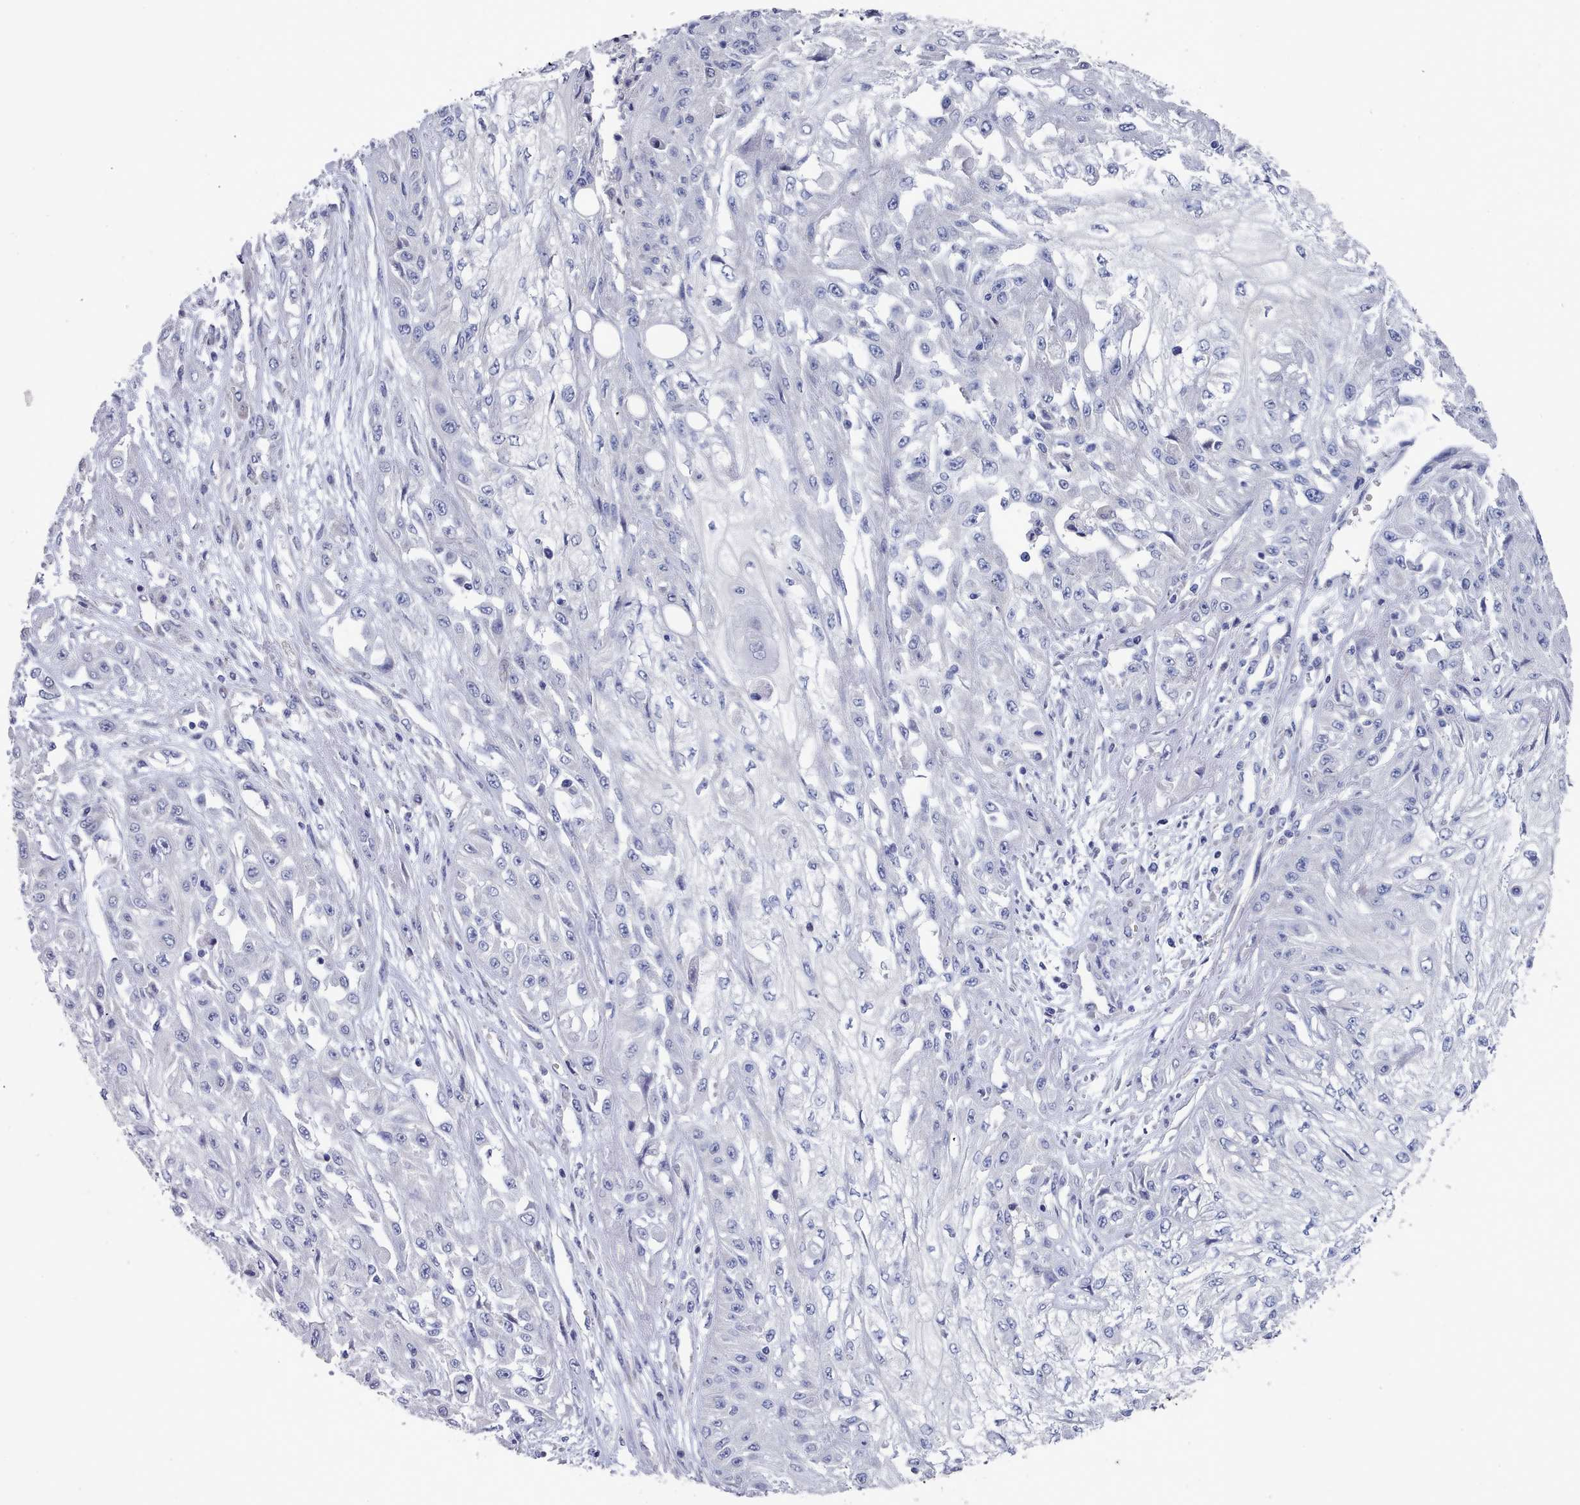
{"staining": {"intensity": "negative", "quantity": "none", "location": "none"}, "tissue": "skin cancer", "cell_type": "Tumor cells", "image_type": "cancer", "snomed": [{"axis": "morphology", "description": "Squamous cell carcinoma, NOS"}, {"axis": "morphology", "description": "Squamous cell carcinoma, metastatic, NOS"}, {"axis": "topography", "description": "Skin"}, {"axis": "topography", "description": "Lymph node"}], "caption": "Immunohistochemistry photomicrograph of neoplastic tissue: human skin metastatic squamous cell carcinoma stained with DAB exhibits no significant protein expression in tumor cells.", "gene": "ACAD11", "patient": {"sex": "male", "age": 75}}